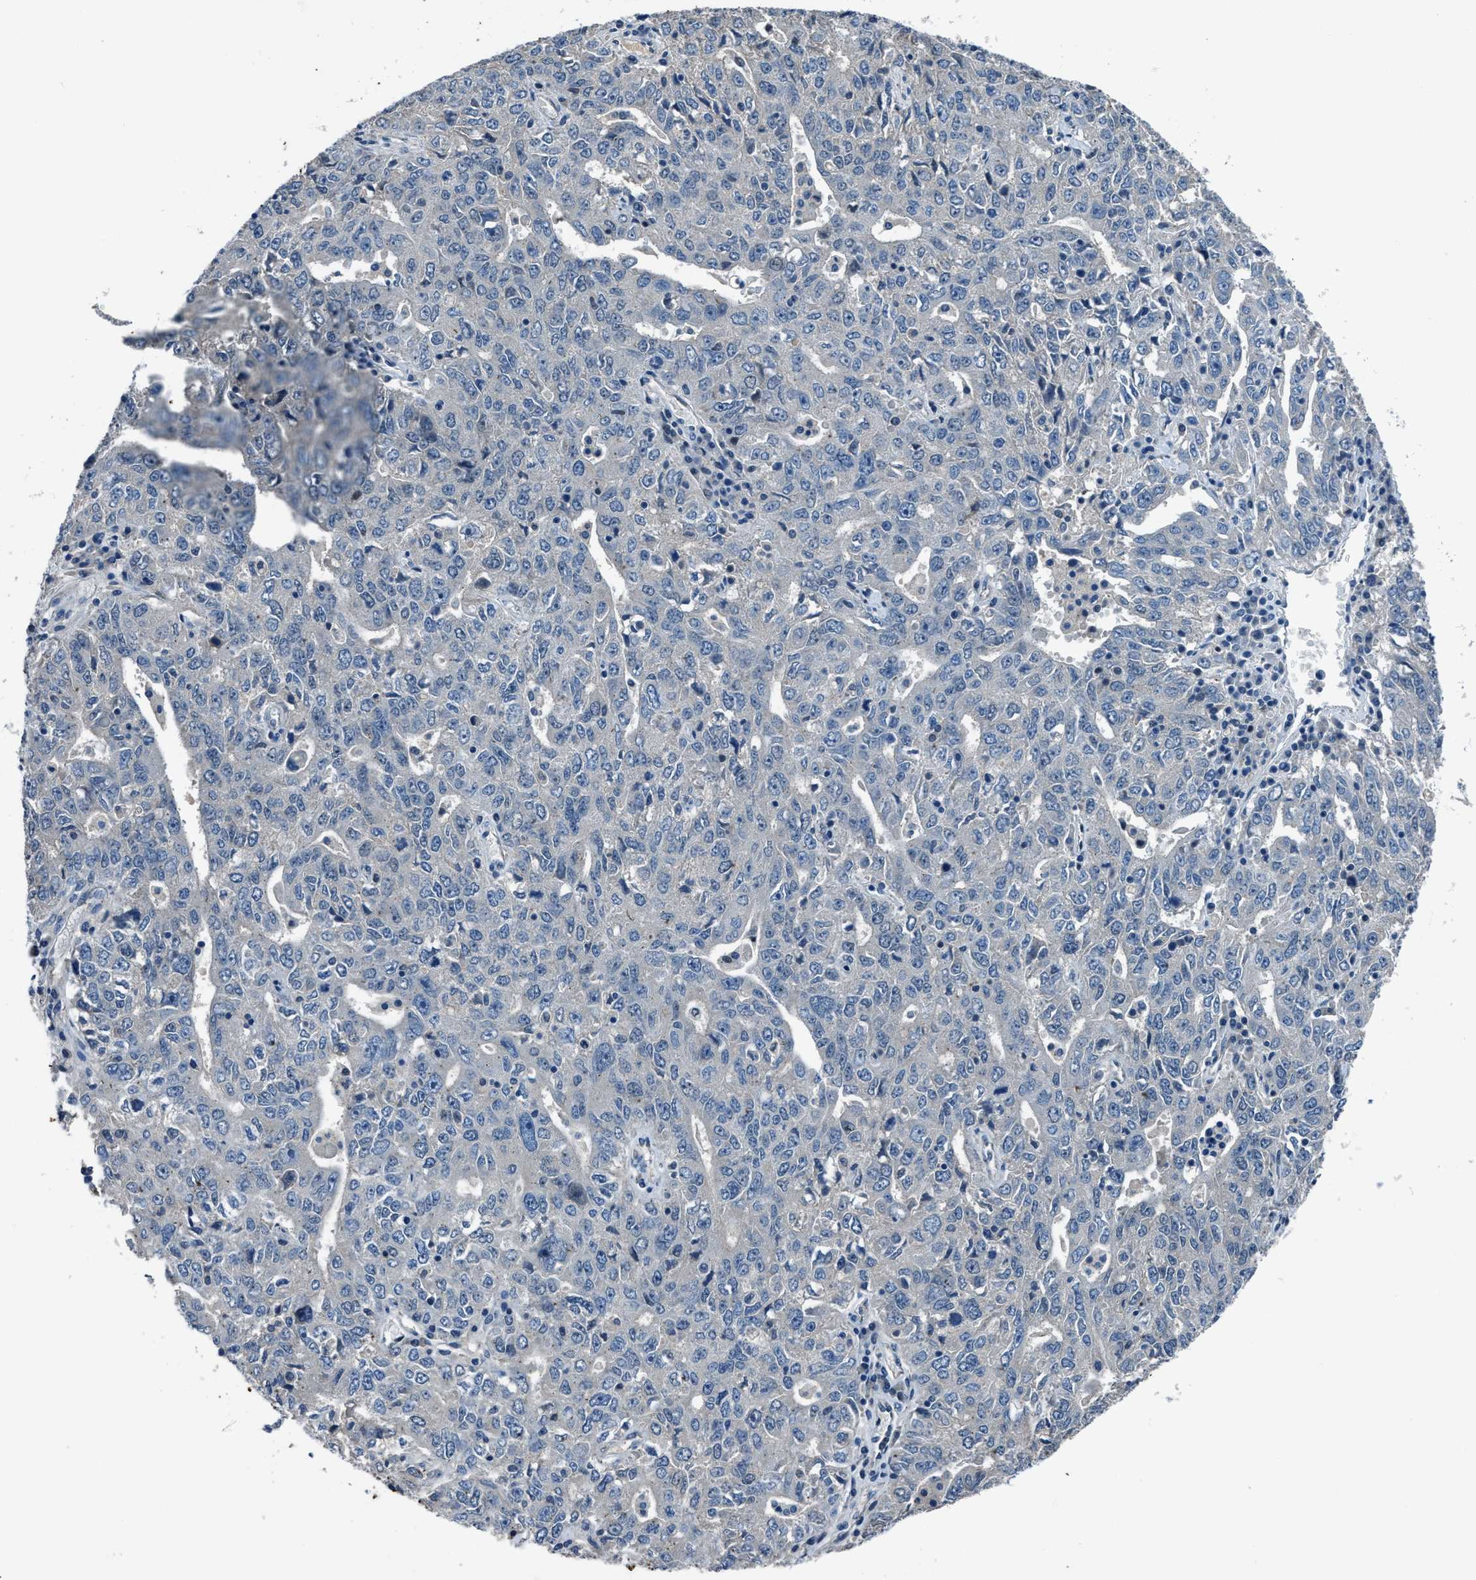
{"staining": {"intensity": "negative", "quantity": "none", "location": "none"}, "tissue": "ovarian cancer", "cell_type": "Tumor cells", "image_type": "cancer", "snomed": [{"axis": "morphology", "description": "Carcinoma, endometroid"}, {"axis": "topography", "description": "Ovary"}], "caption": "Protein analysis of ovarian cancer exhibits no significant positivity in tumor cells. (Stains: DAB immunohistochemistry with hematoxylin counter stain, Microscopy: brightfield microscopy at high magnification).", "gene": "DUSP19", "patient": {"sex": "female", "age": 62}}